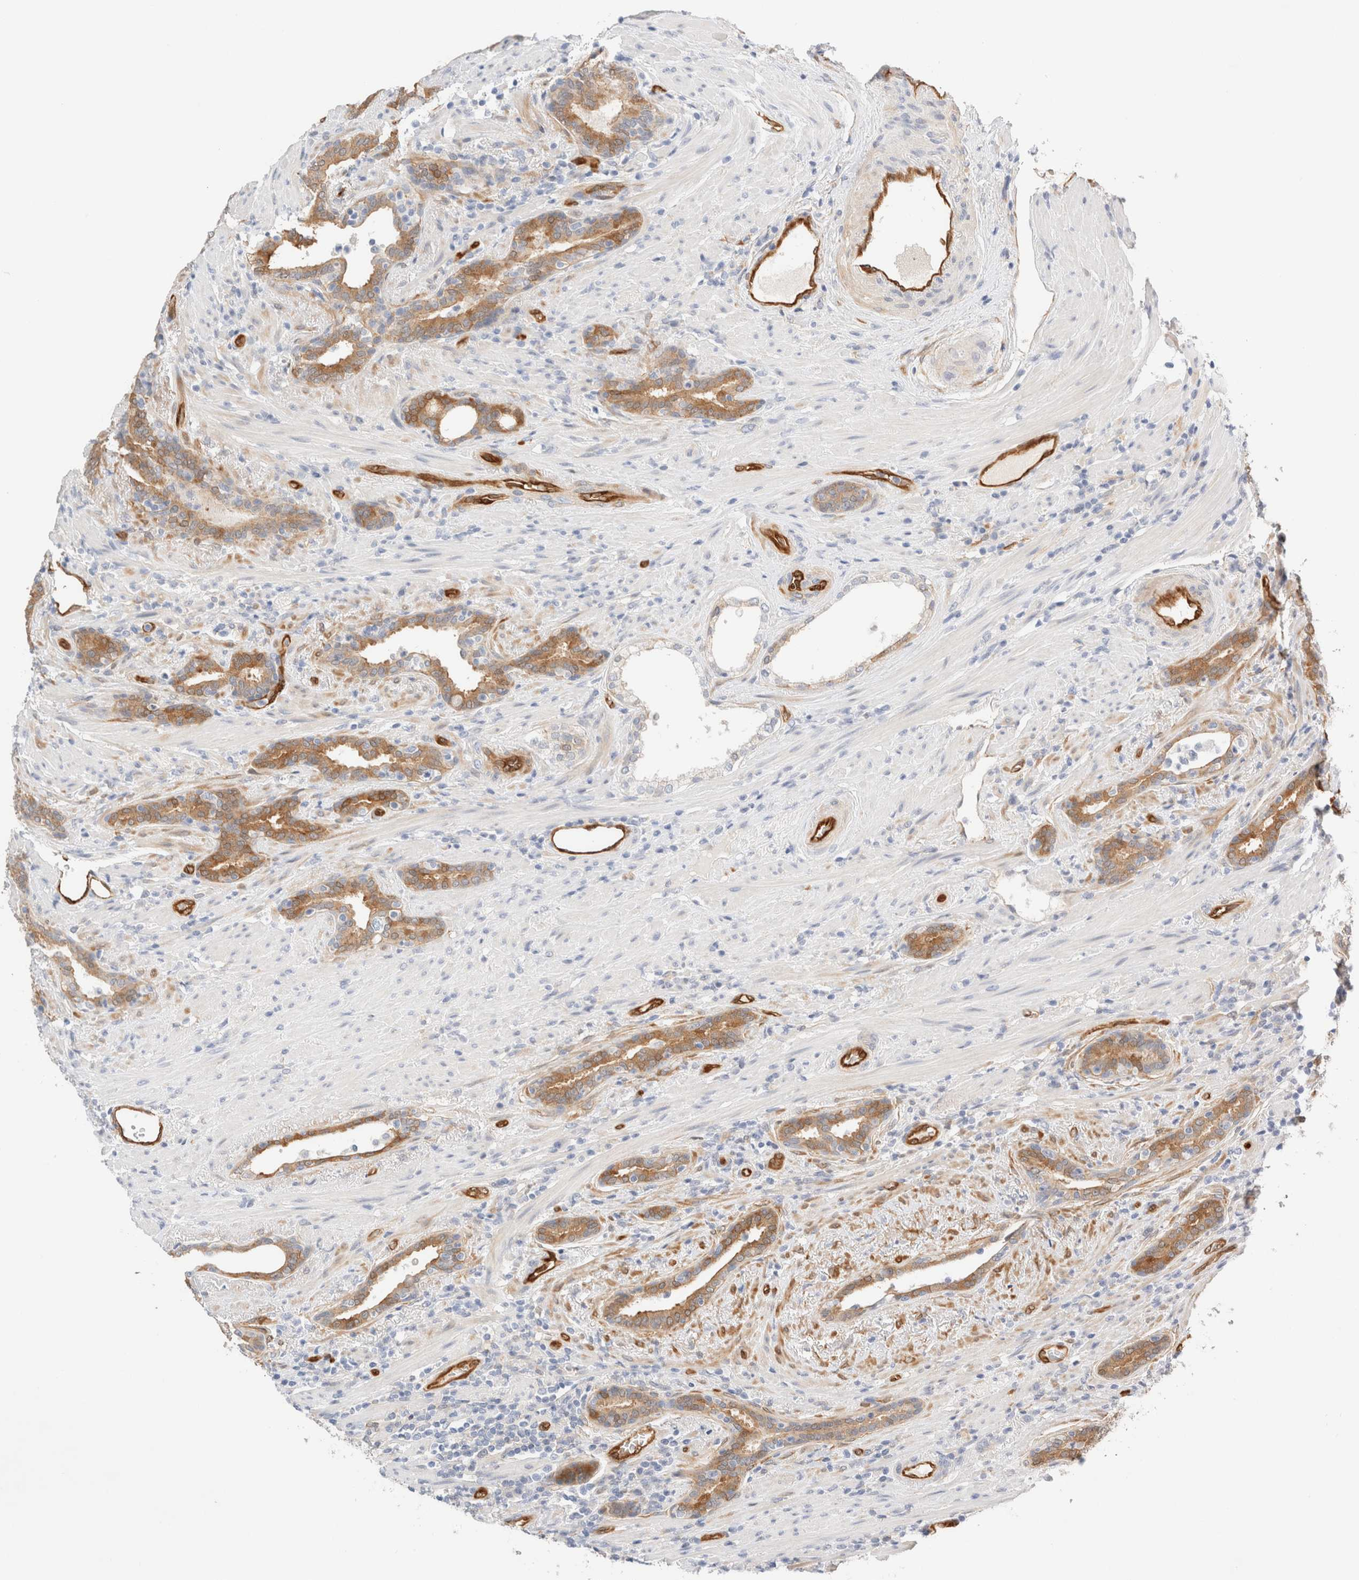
{"staining": {"intensity": "moderate", "quantity": ">75%", "location": "cytoplasmic/membranous"}, "tissue": "prostate cancer", "cell_type": "Tumor cells", "image_type": "cancer", "snomed": [{"axis": "morphology", "description": "Adenocarcinoma, High grade"}, {"axis": "topography", "description": "Prostate"}], "caption": "Moderate cytoplasmic/membranous staining is appreciated in about >75% of tumor cells in adenocarcinoma (high-grade) (prostate).", "gene": "LMCD1", "patient": {"sex": "male", "age": 71}}